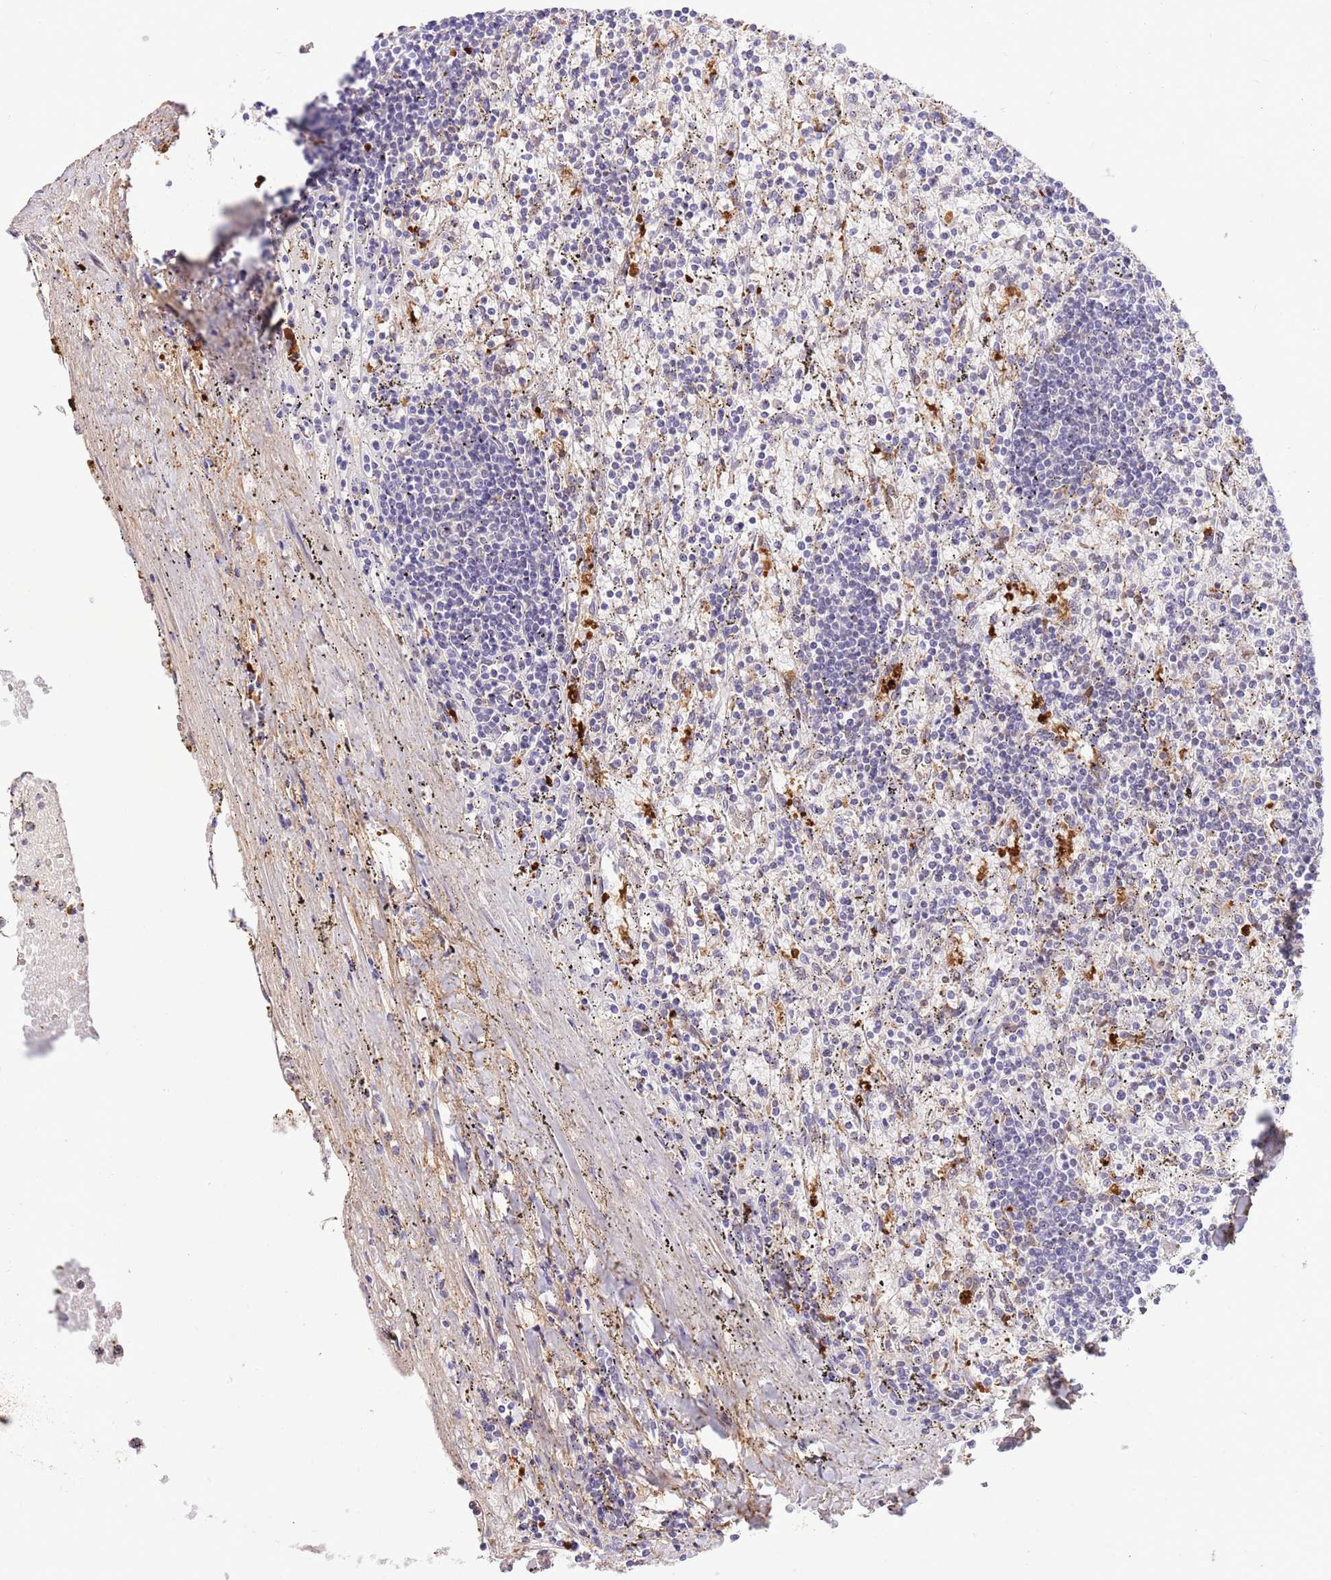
{"staining": {"intensity": "weak", "quantity": "<25%", "location": "nuclear"}, "tissue": "lymphoma", "cell_type": "Tumor cells", "image_type": "cancer", "snomed": [{"axis": "morphology", "description": "Malignant lymphoma, non-Hodgkin's type, Low grade"}, {"axis": "topography", "description": "Spleen"}], "caption": "Immunohistochemistry (IHC) image of neoplastic tissue: human malignant lymphoma, non-Hodgkin's type (low-grade) stained with DAB displays no significant protein staining in tumor cells.", "gene": "TRIM32", "patient": {"sex": "male", "age": 76}}